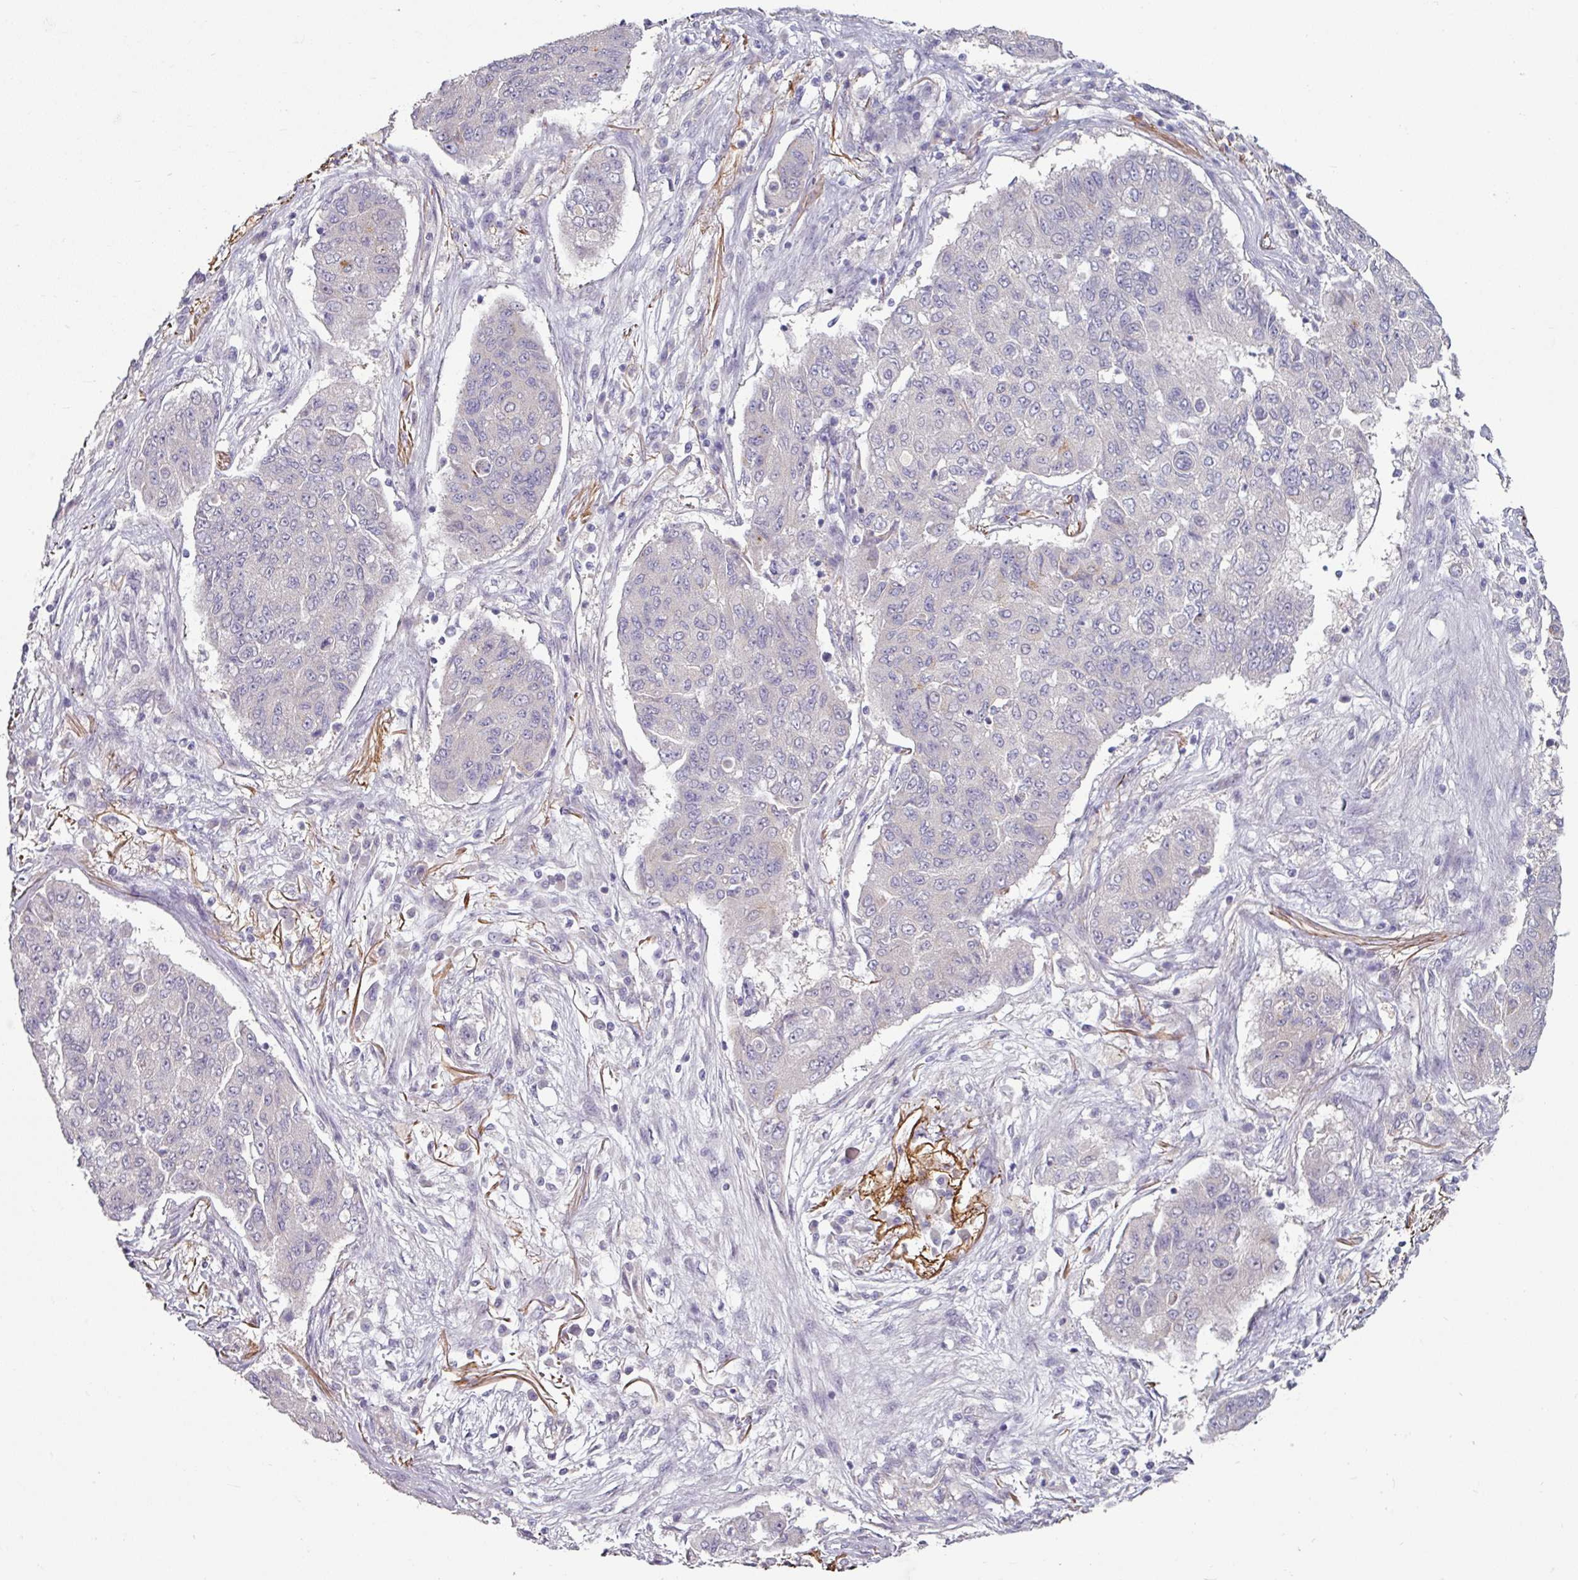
{"staining": {"intensity": "negative", "quantity": "none", "location": "none"}, "tissue": "lung cancer", "cell_type": "Tumor cells", "image_type": "cancer", "snomed": [{"axis": "morphology", "description": "Squamous cell carcinoma, NOS"}, {"axis": "topography", "description": "Lung"}], "caption": "Immunohistochemistry (IHC) of human lung cancer (squamous cell carcinoma) exhibits no expression in tumor cells.", "gene": "MTMR14", "patient": {"sex": "male", "age": 74}}